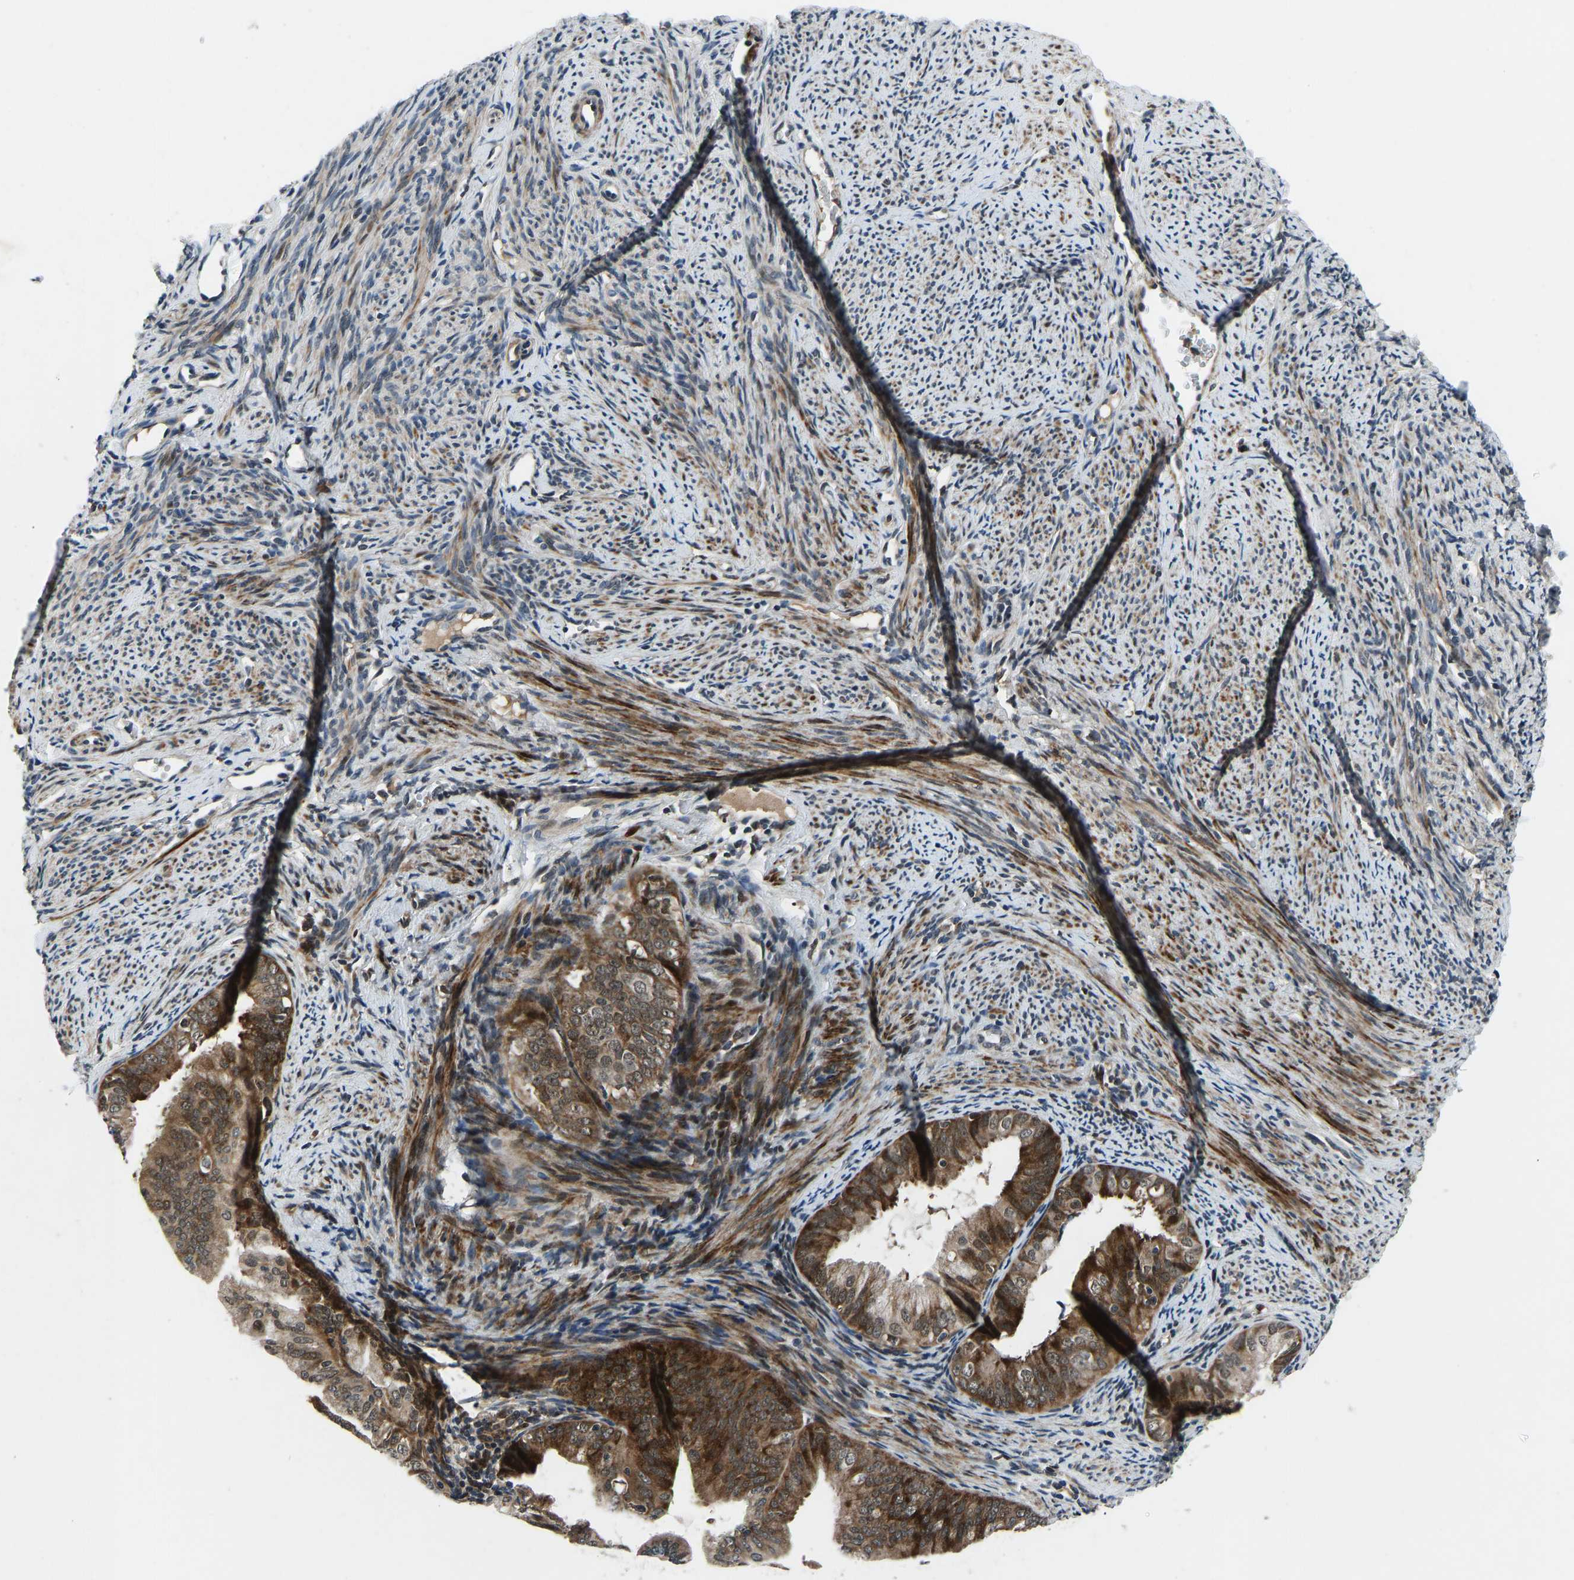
{"staining": {"intensity": "strong", "quantity": ">75%", "location": "cytoplasmic/membranous"}, "tissue": "endometrial cancer", "cell_type": "Tumor cells", "image_type": "cancer", "snomed": [{"axis": "morphology", "description": "Adenocarcinoma, NOS"}, {"axis": "topography", "description": "Endometrium"}], "caption": "Protein expression analysis of adenocarcinoma (endometrial) shows strong cytoplasmic/membranous expression in approximately >75% of tumor cells. (IHC, brightfield microscopy, high magnification).", "gene": "RLIM", "patient": {"sex": "female", "age": 63}}